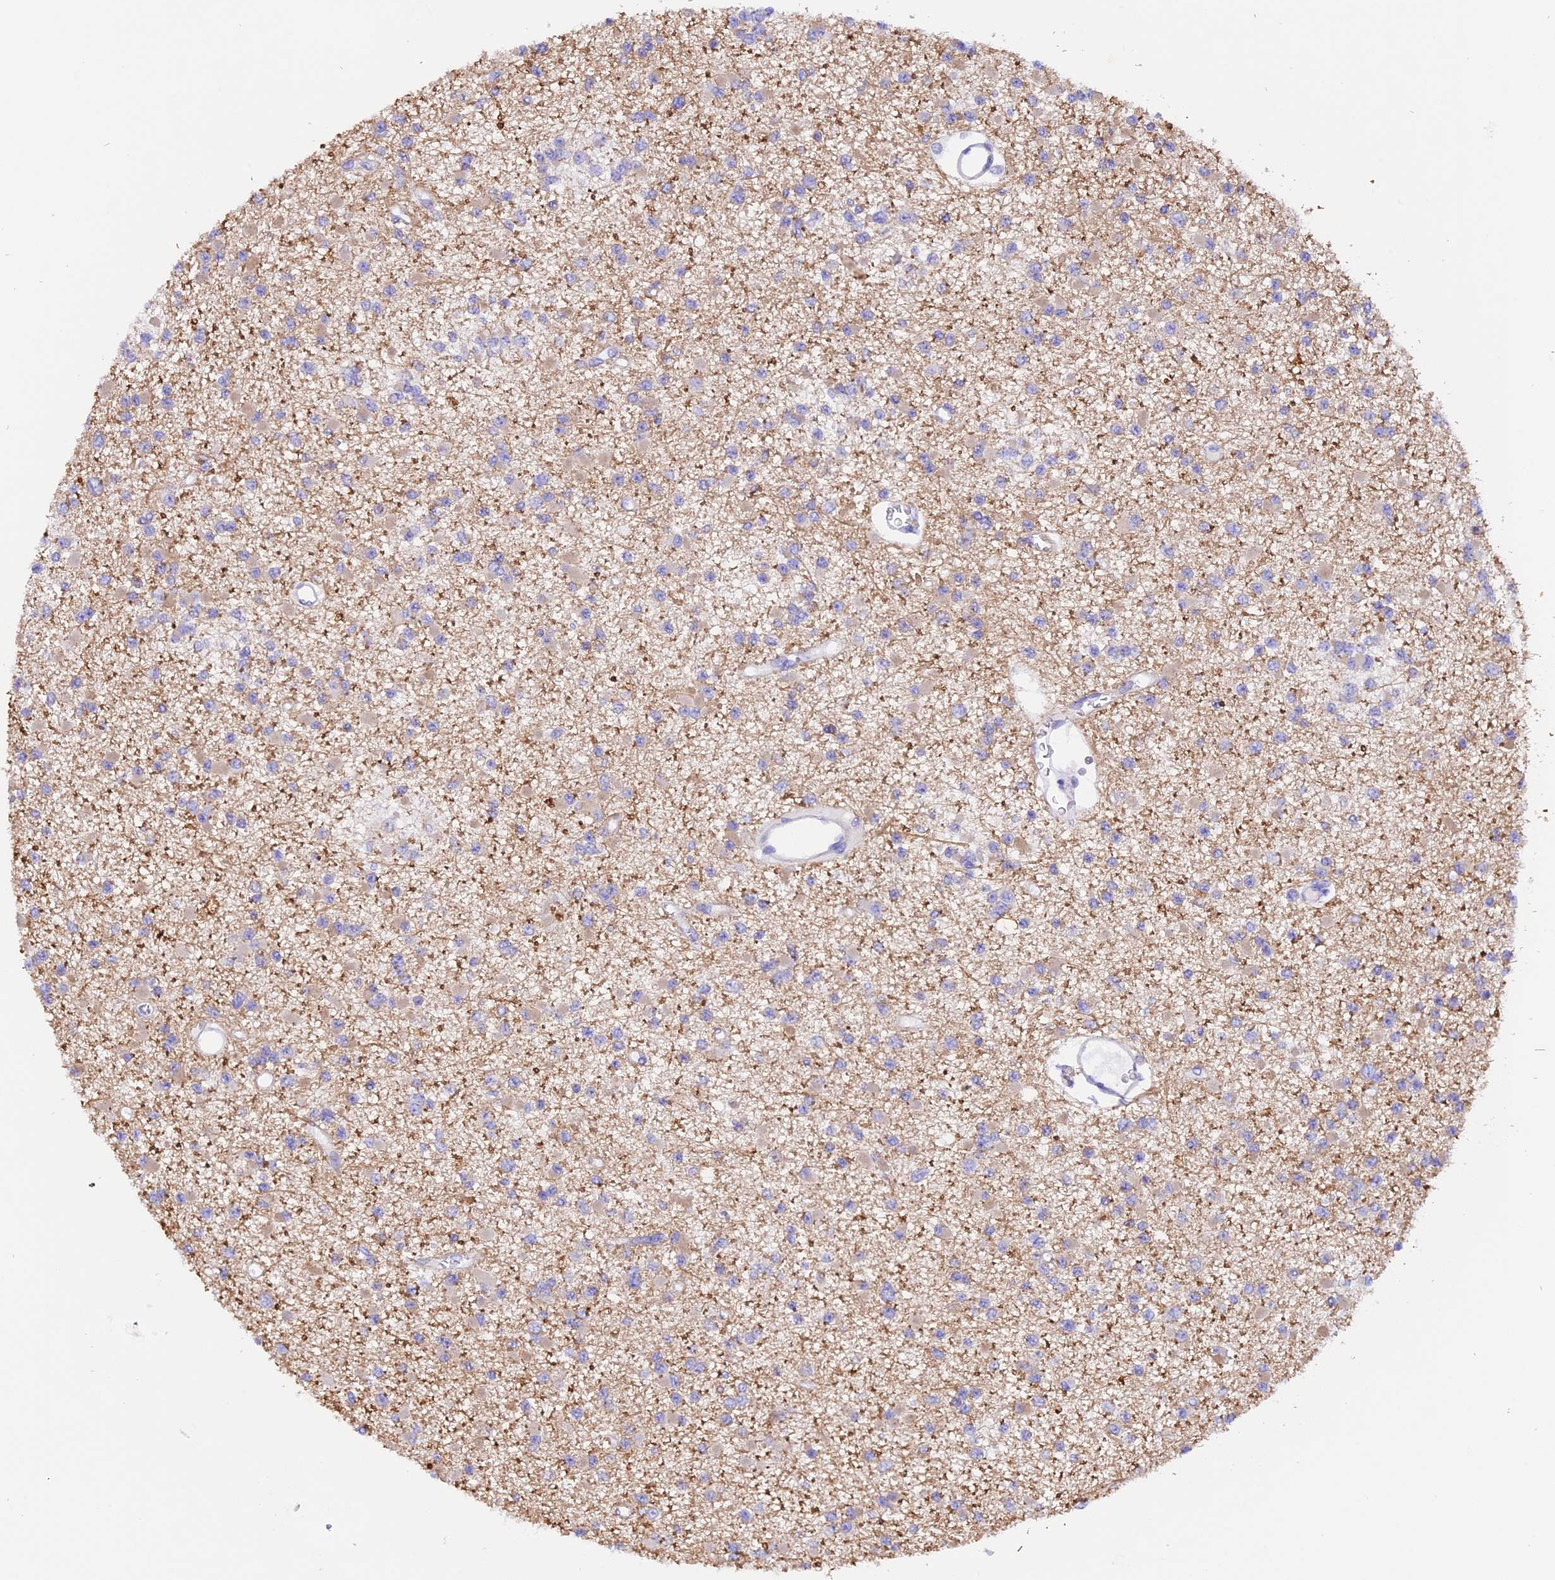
{"staining": {"intensity": "negative", "quantity": "none", "location": "none"}, "tissue": "glioma", "cell_type": "Tumor cells", "image_type": "cancer", "snomed": [{"axis": "morphology", "description": "Glioma, malignant, Low grade"}, {"axis": "topography", "description": "Brain"}], "caption": "The IHC micrograph has no significant positivity in tumor cells of malignant low-grade glioma tissue.", "gene": "FAM193A", "patient": {"sex": "female", "age": 22}}